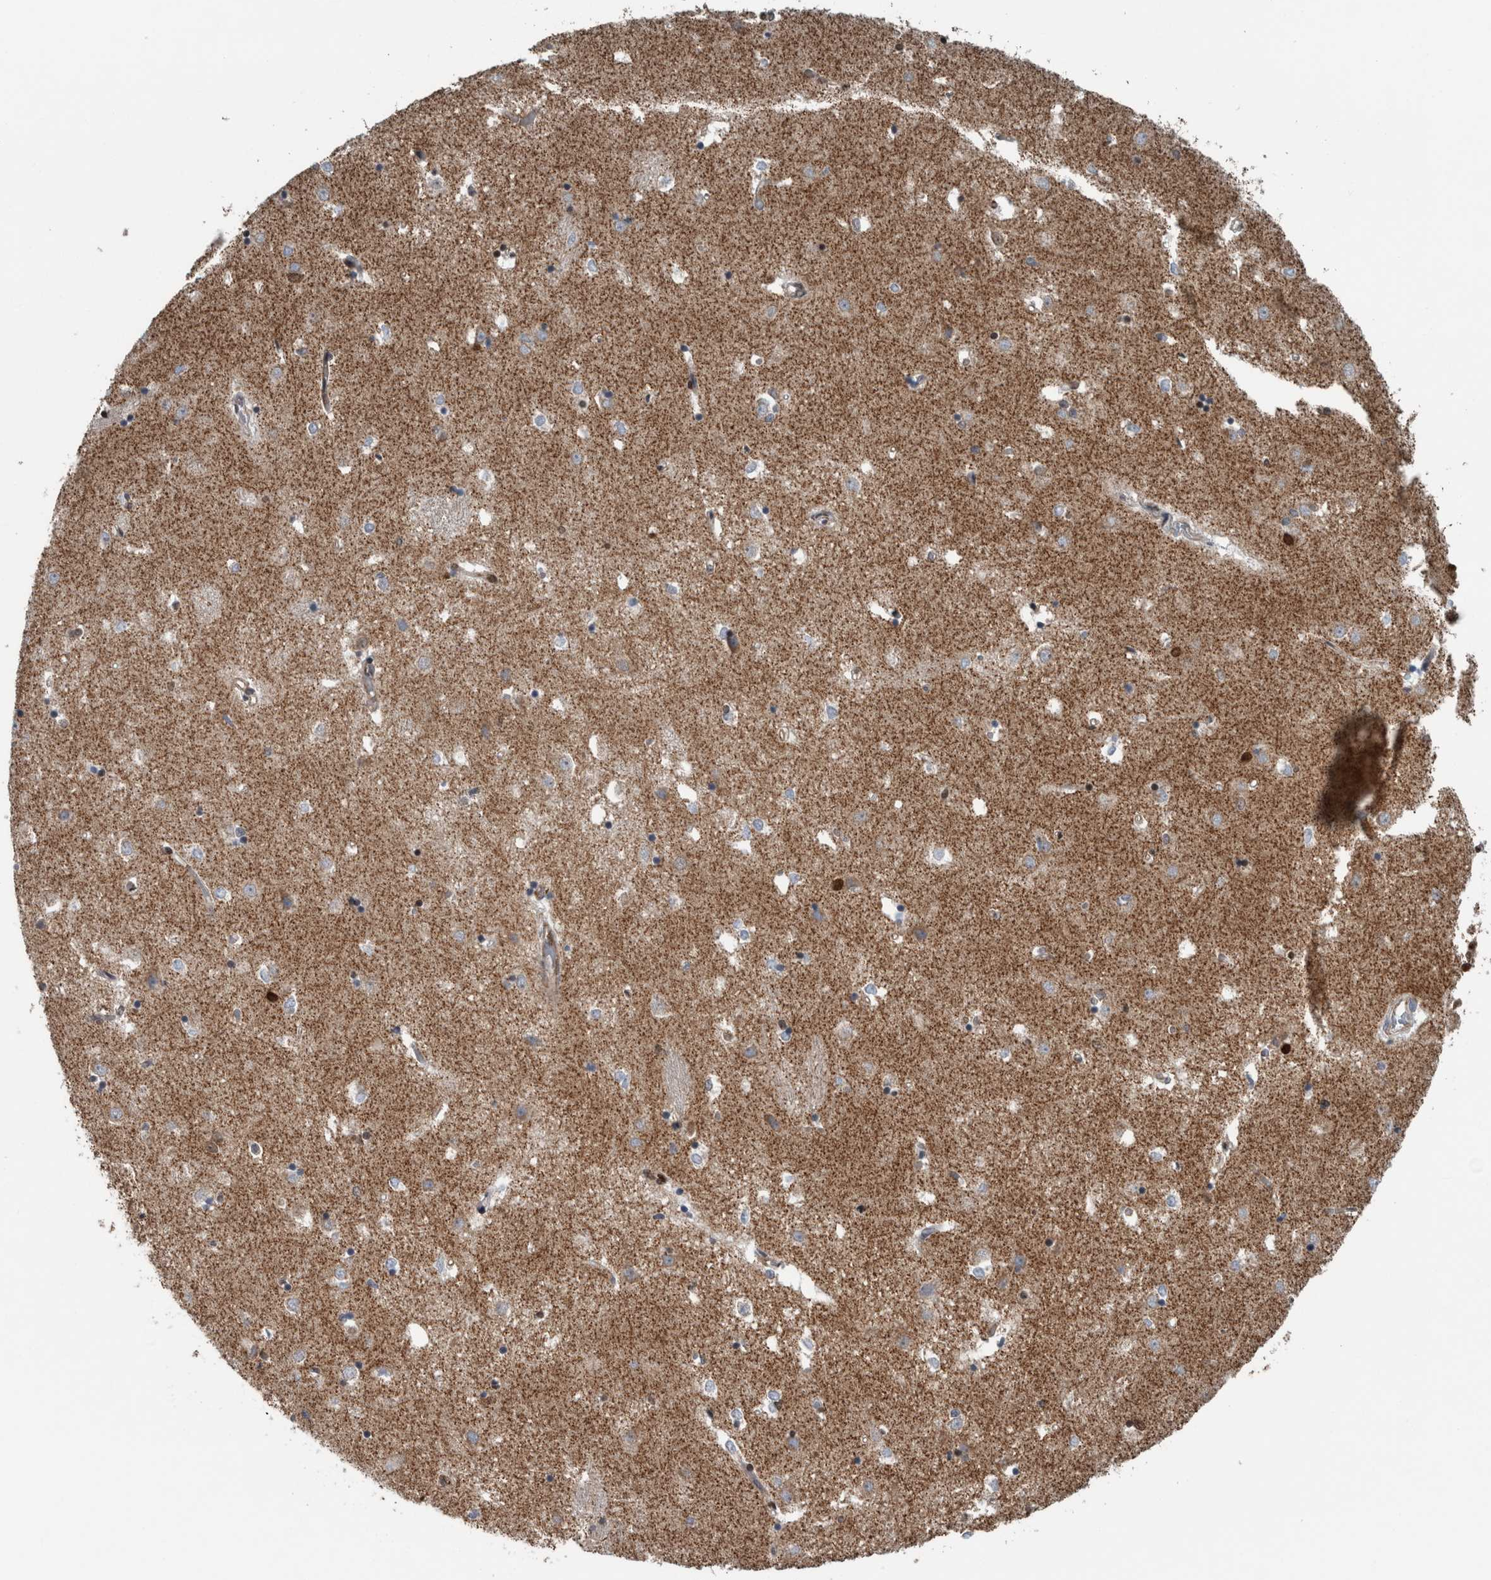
{"staining": {"intensity": "moderate", "quantity": "25%-75%", "location": "nuclear"}, "tissue": "caudate", "cell_type": "Glial cells", "image_type": "normal", "snomed": [{"axis": "morphology", "description": "Normal tissue, NOS"}, {"axis": "topography", "description": "Lateral ventricle wall"}], "caption": "The histopathology image exhibits a brown stain indicating the presence of a protein in the nuclear of glial cells in caudate. Nuclei are stained in blue.", "gene": "DNMT3A", "patient": {"sex": "male", "age": 45}}